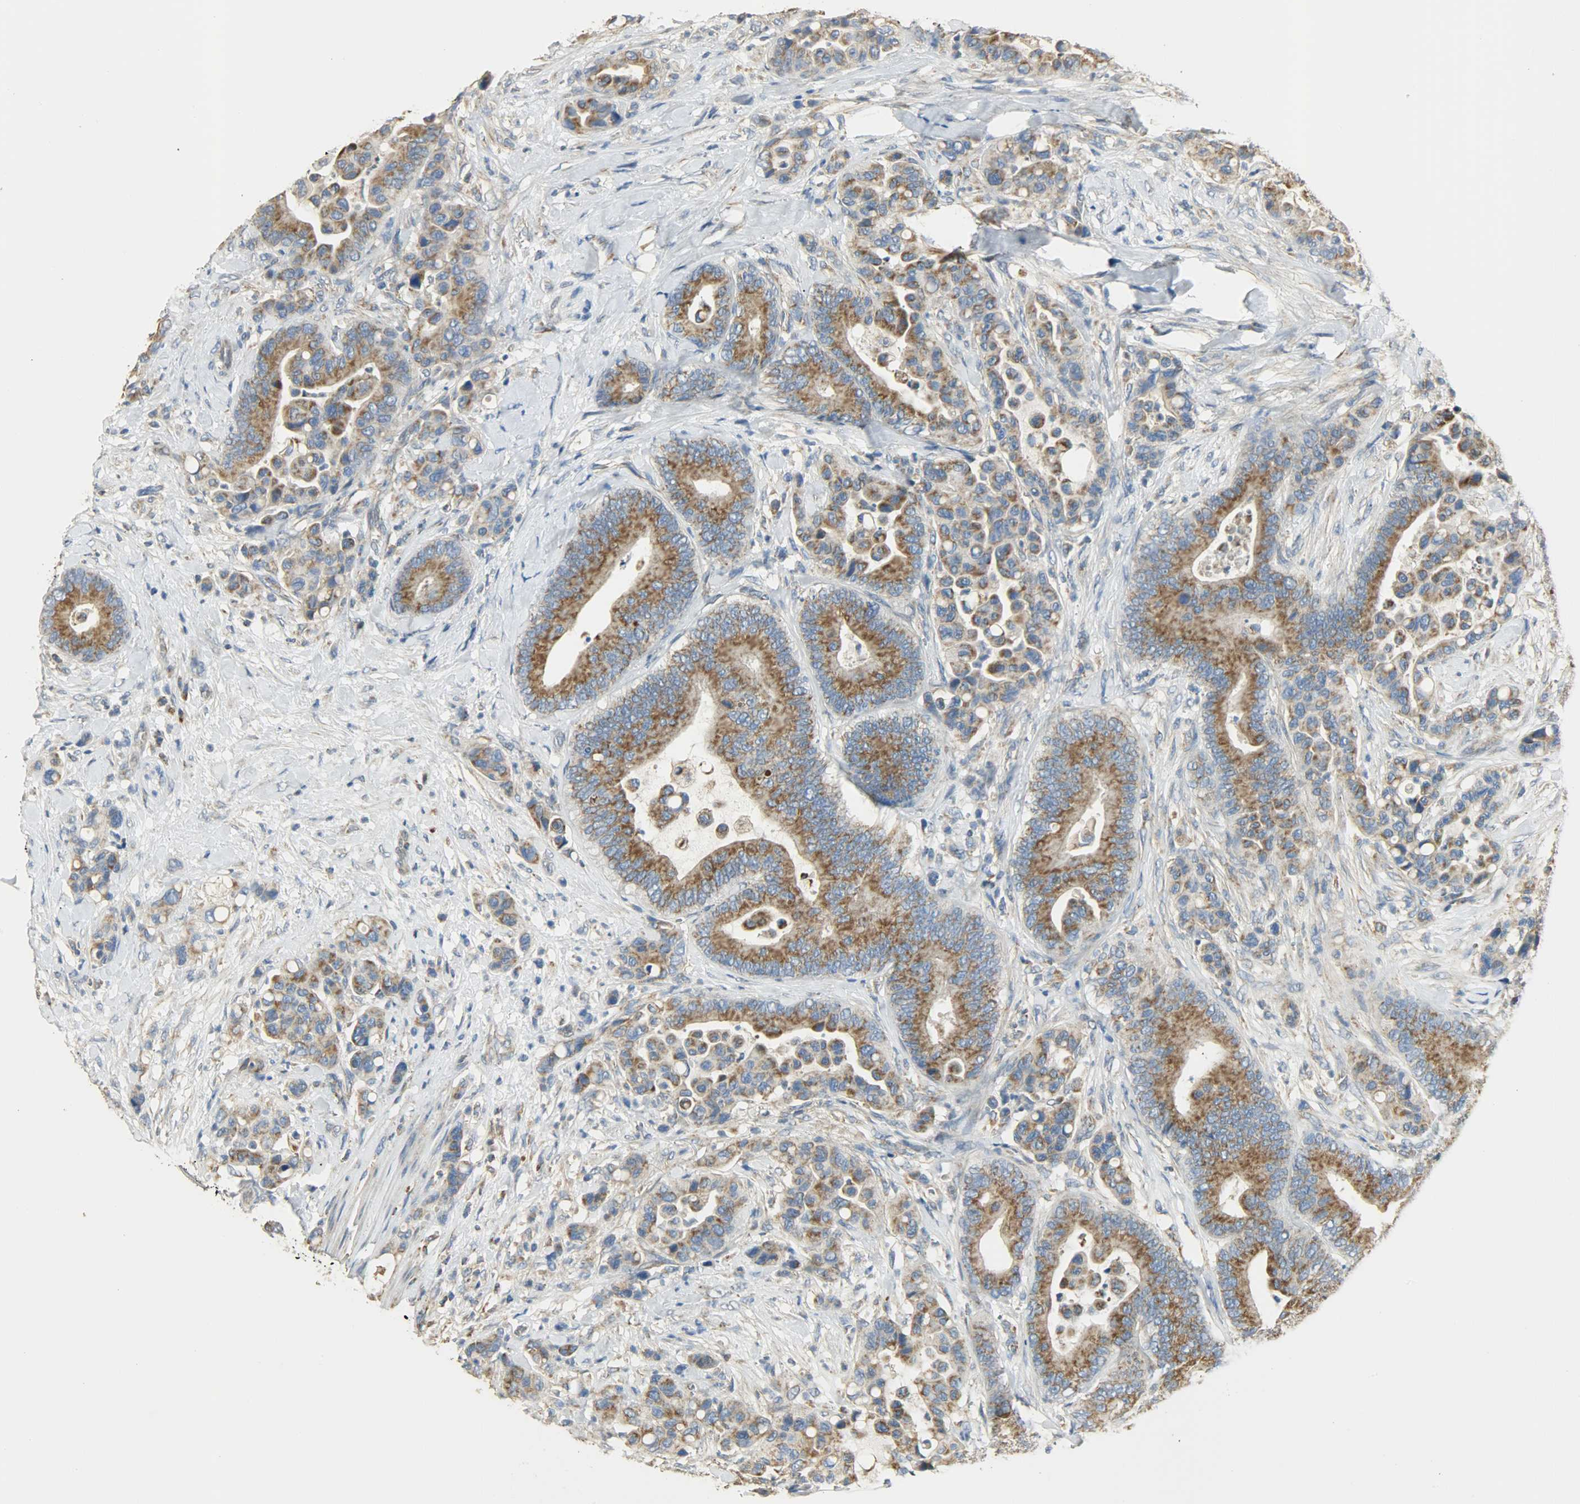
{"staining": {"intensity": "strong", "quantity": ">75%", "location": "cytoplasmic/membranous"}, "tissue": "colorectal cancer", "cell_type": "Tumor cells", "image_type": "cancer", "snomed": [{"axis": "morphology", "description": "Normal tissue, NOS"}, {"axis": "morphology", "description": "Adenocarcinoma, NOS"}, {"axis": "topography", "description": "Colon"}], "caption": "A brown stain shows strong cytoplasmic/membranous staining of a protein in human colorectal cancer (adenocarcinoma) tumor cells.", "gene": "NNT", "patient": {"sex": "male", "age": 82}}